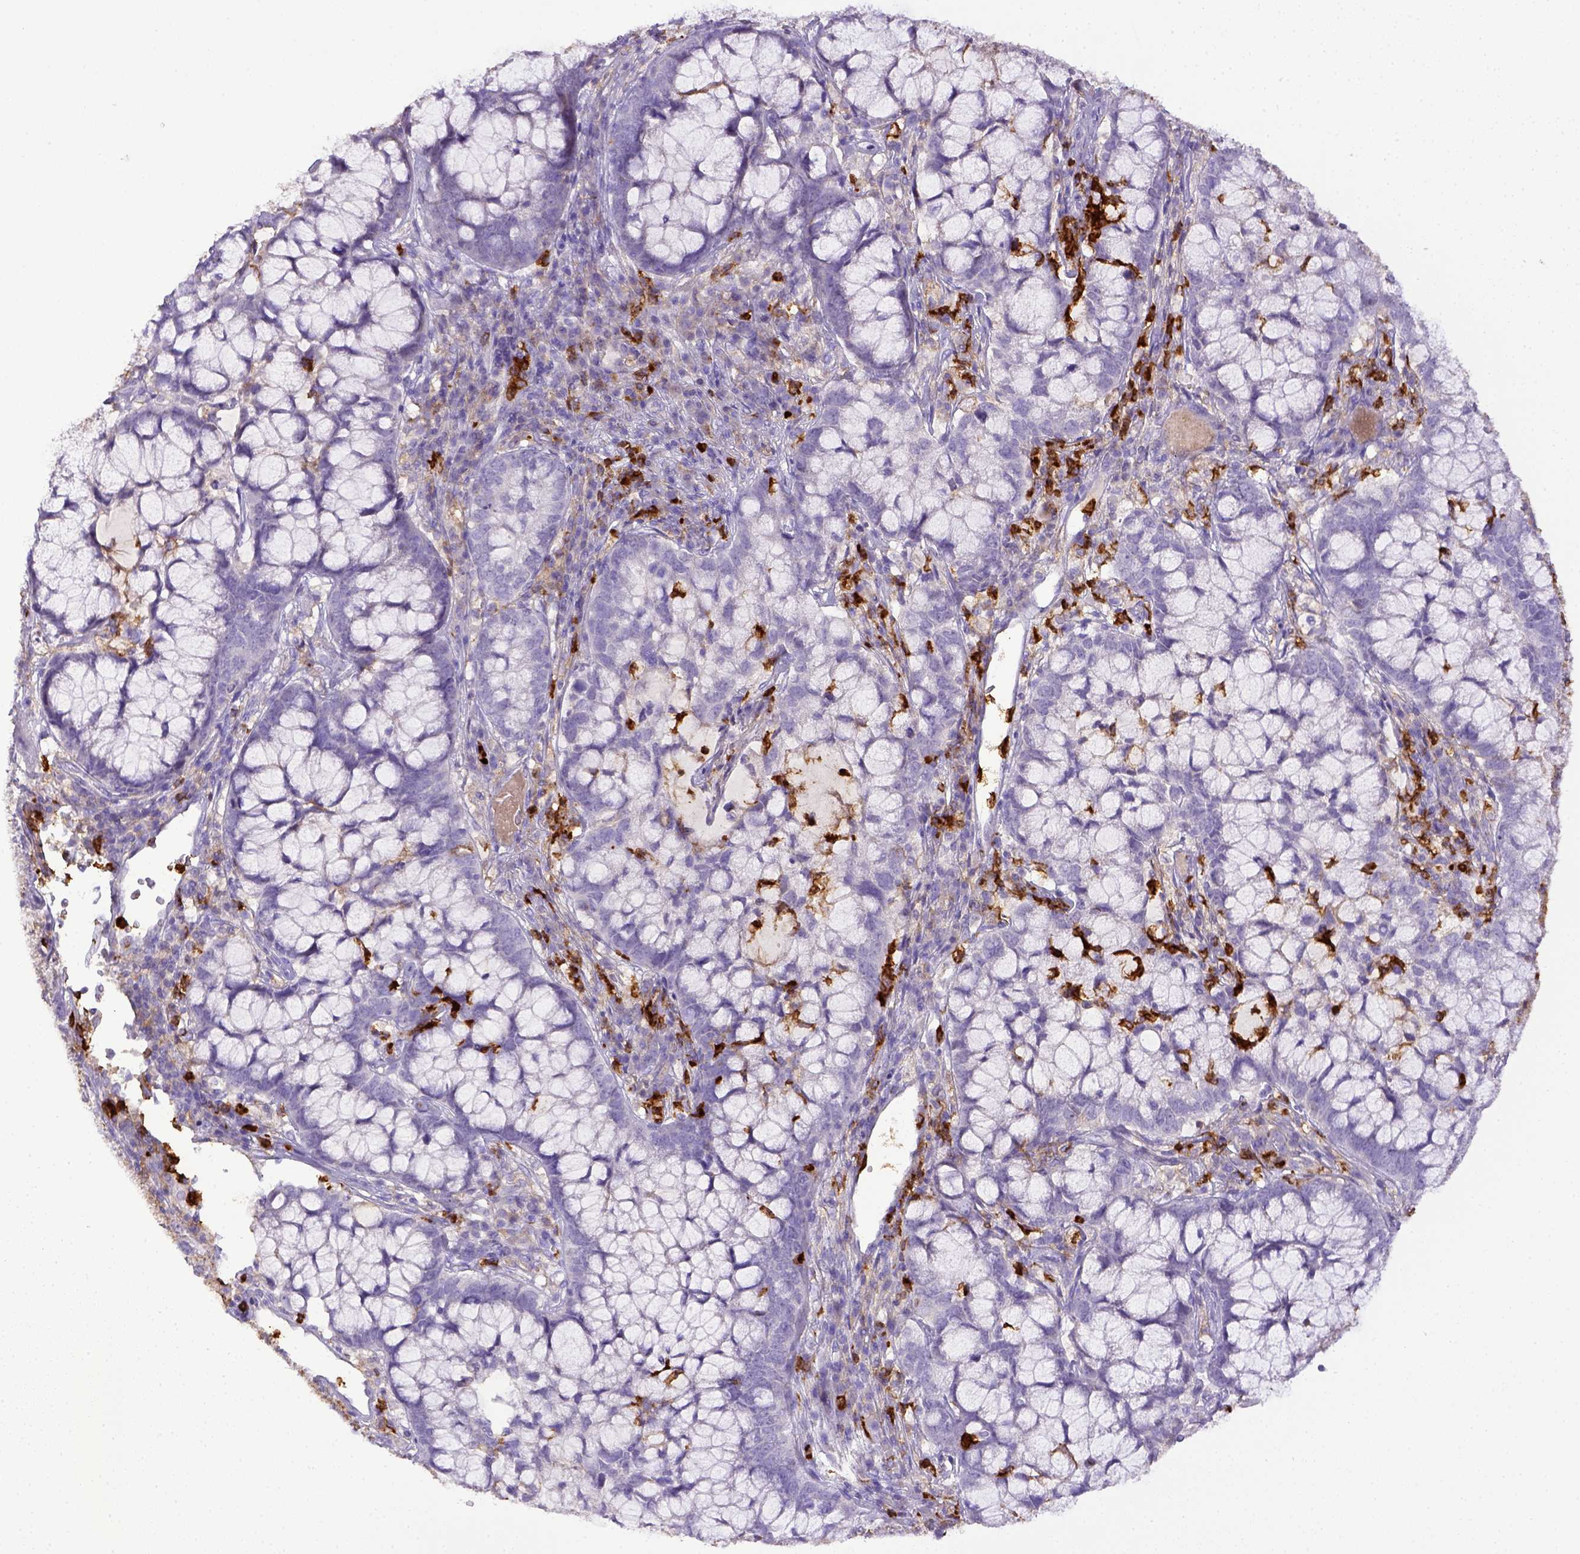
{"staining": {"intensity": "negative", "quantity": "none", "location": "none"}, "tissue": "cervical cancer", "cell_type": "Tumor cells", "image_type": "cancer", "snomed": [{"axis": "morphology", "description": "Adenocarcinoma, NOS"}, {"axis": "topography", "description": "Cervix"}], "caption": "The histopathology image shows no staining of tumor cells in adenocarcinoma (cervical). (Immunohistochemistry (ihc), brightfield microscopy, high magnification).", "gene": "ITGAM", "patient": {"sex": "female", "age": 40}}